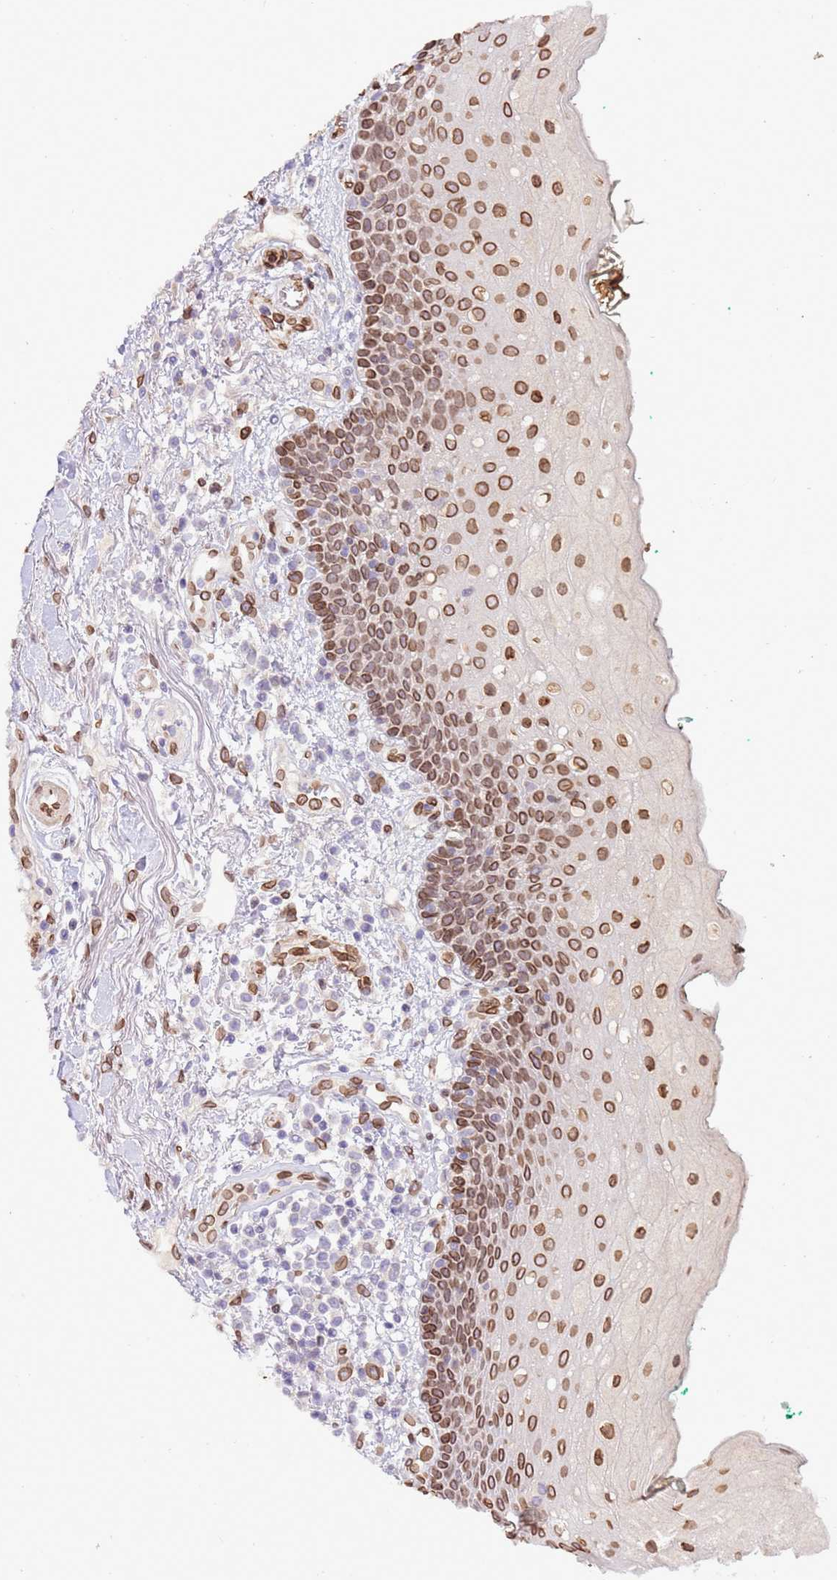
{"staining": {"intensity": "strong", "quantity": ">75%", "location": "cytoplasmic/membranous,nuclear"}, "tissue": "oral mucosa", "cell_type": "Squamous epithelial cells", "image_type": "normal", "snomed": [{"axis": "morphology", "description": "Normal tissue, NOS"}, {"axis": "morphology", "description": "Squamous cell carcinoma, NOS"}, {"axis": "topography", "description": "Oral tissue"}, {"axis": "topography", "description": "Tounge, NOS"}, {"axis": "topography", "description": "Head-Neck"}], "caption": "Squamous epithelial cells exhibit high levels of strong cytoplasmic/membranous,nuclear expression in approximately >75% of cells in normal human oral mucosa.", "gene": "TMEM47", "patient": {"sex": "male", "age": 79}}